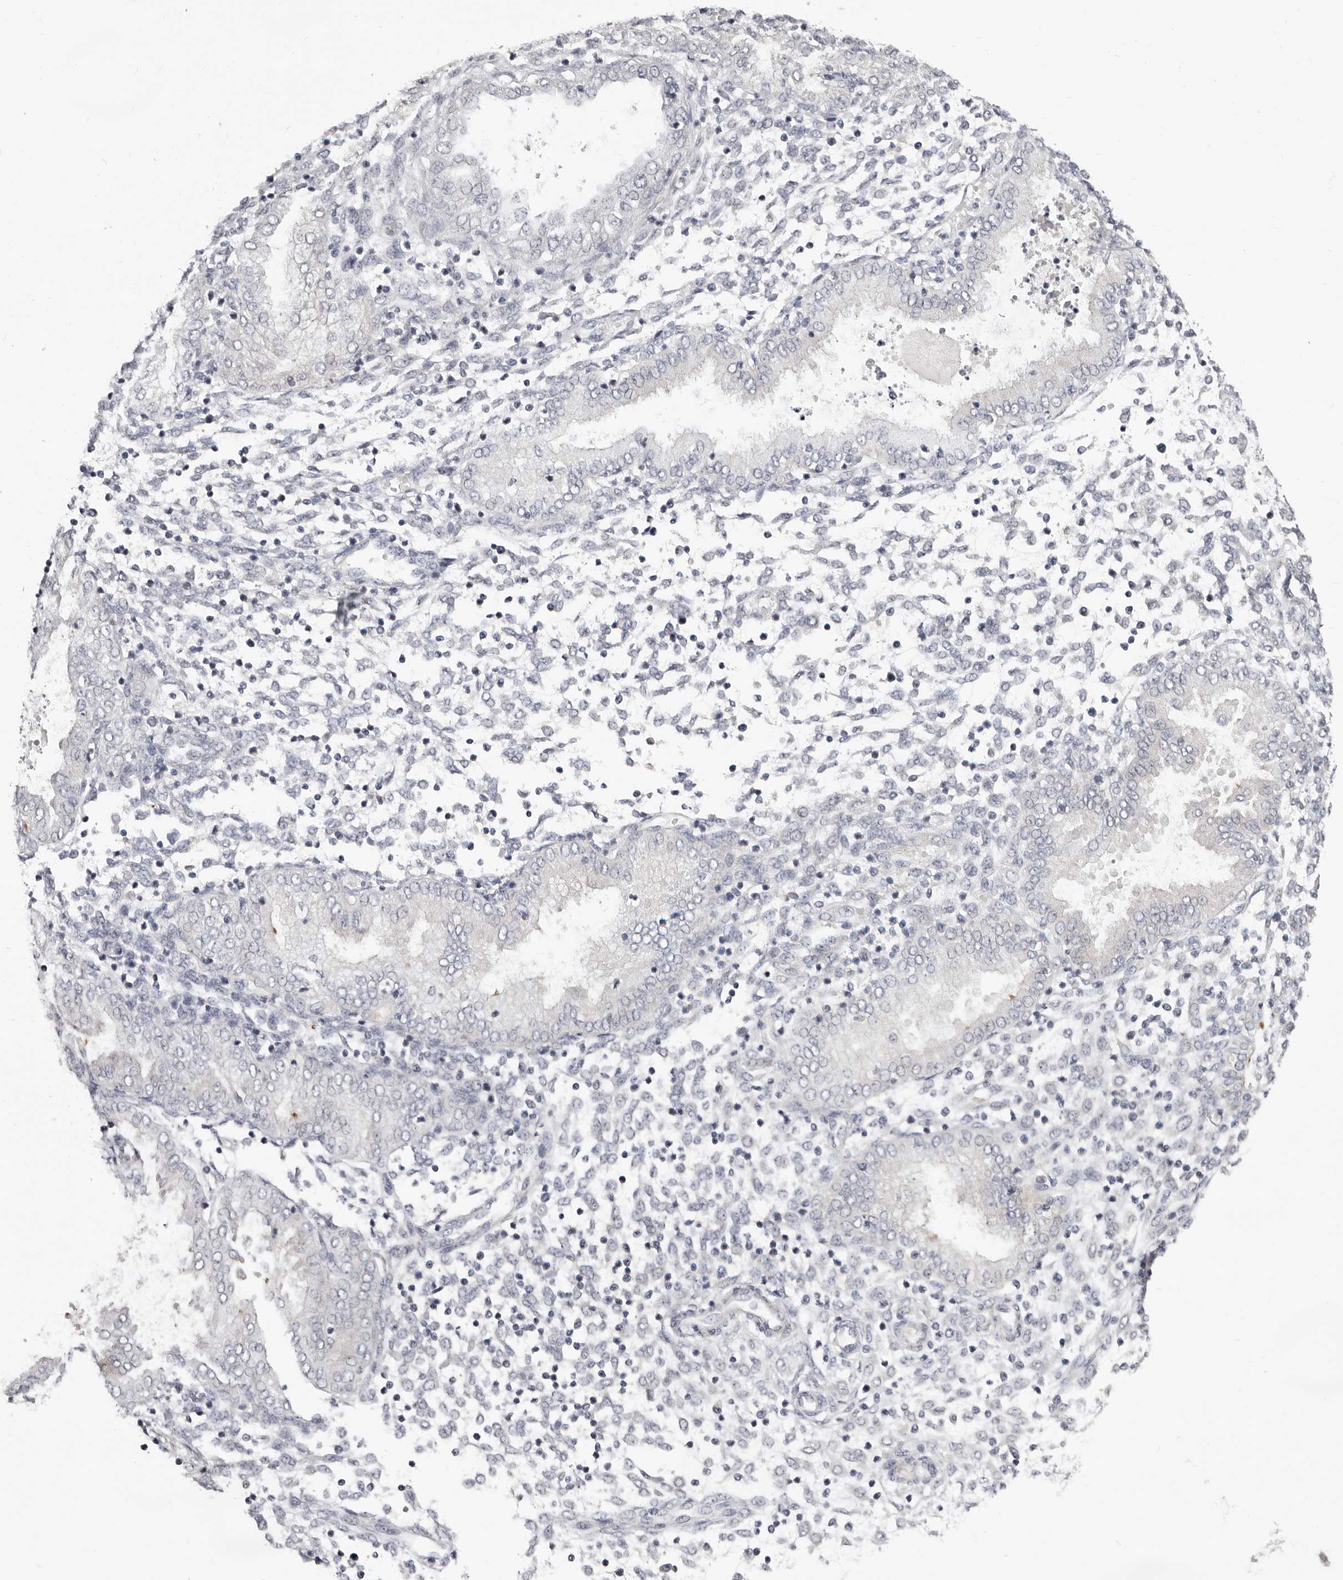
{"staining": {"intensity": "negative", "quantity": "none", "location": "none"}, "tissue": "endometrium", "cell_type": "Cells in endometrial stroma", "image_type": "normal", "snomed": [{"axis": "morphology", "description": "Normal tissue, NOS"}, {"axis": "topography", "description": "Endometrium"}], "caption": "DAB (3,3'-diaminobenzidine) immunohistochemical staining of benign human endometrium shows no significant expression in cells in endometrial stroma. (DAB (3,3'-diaminobenzidine) immunohistochemistry (IHC) visualized using brightfield microscopy, high magnification).", "gene": "KLHL4", "patient": {"sex": "female", "age": 53}}